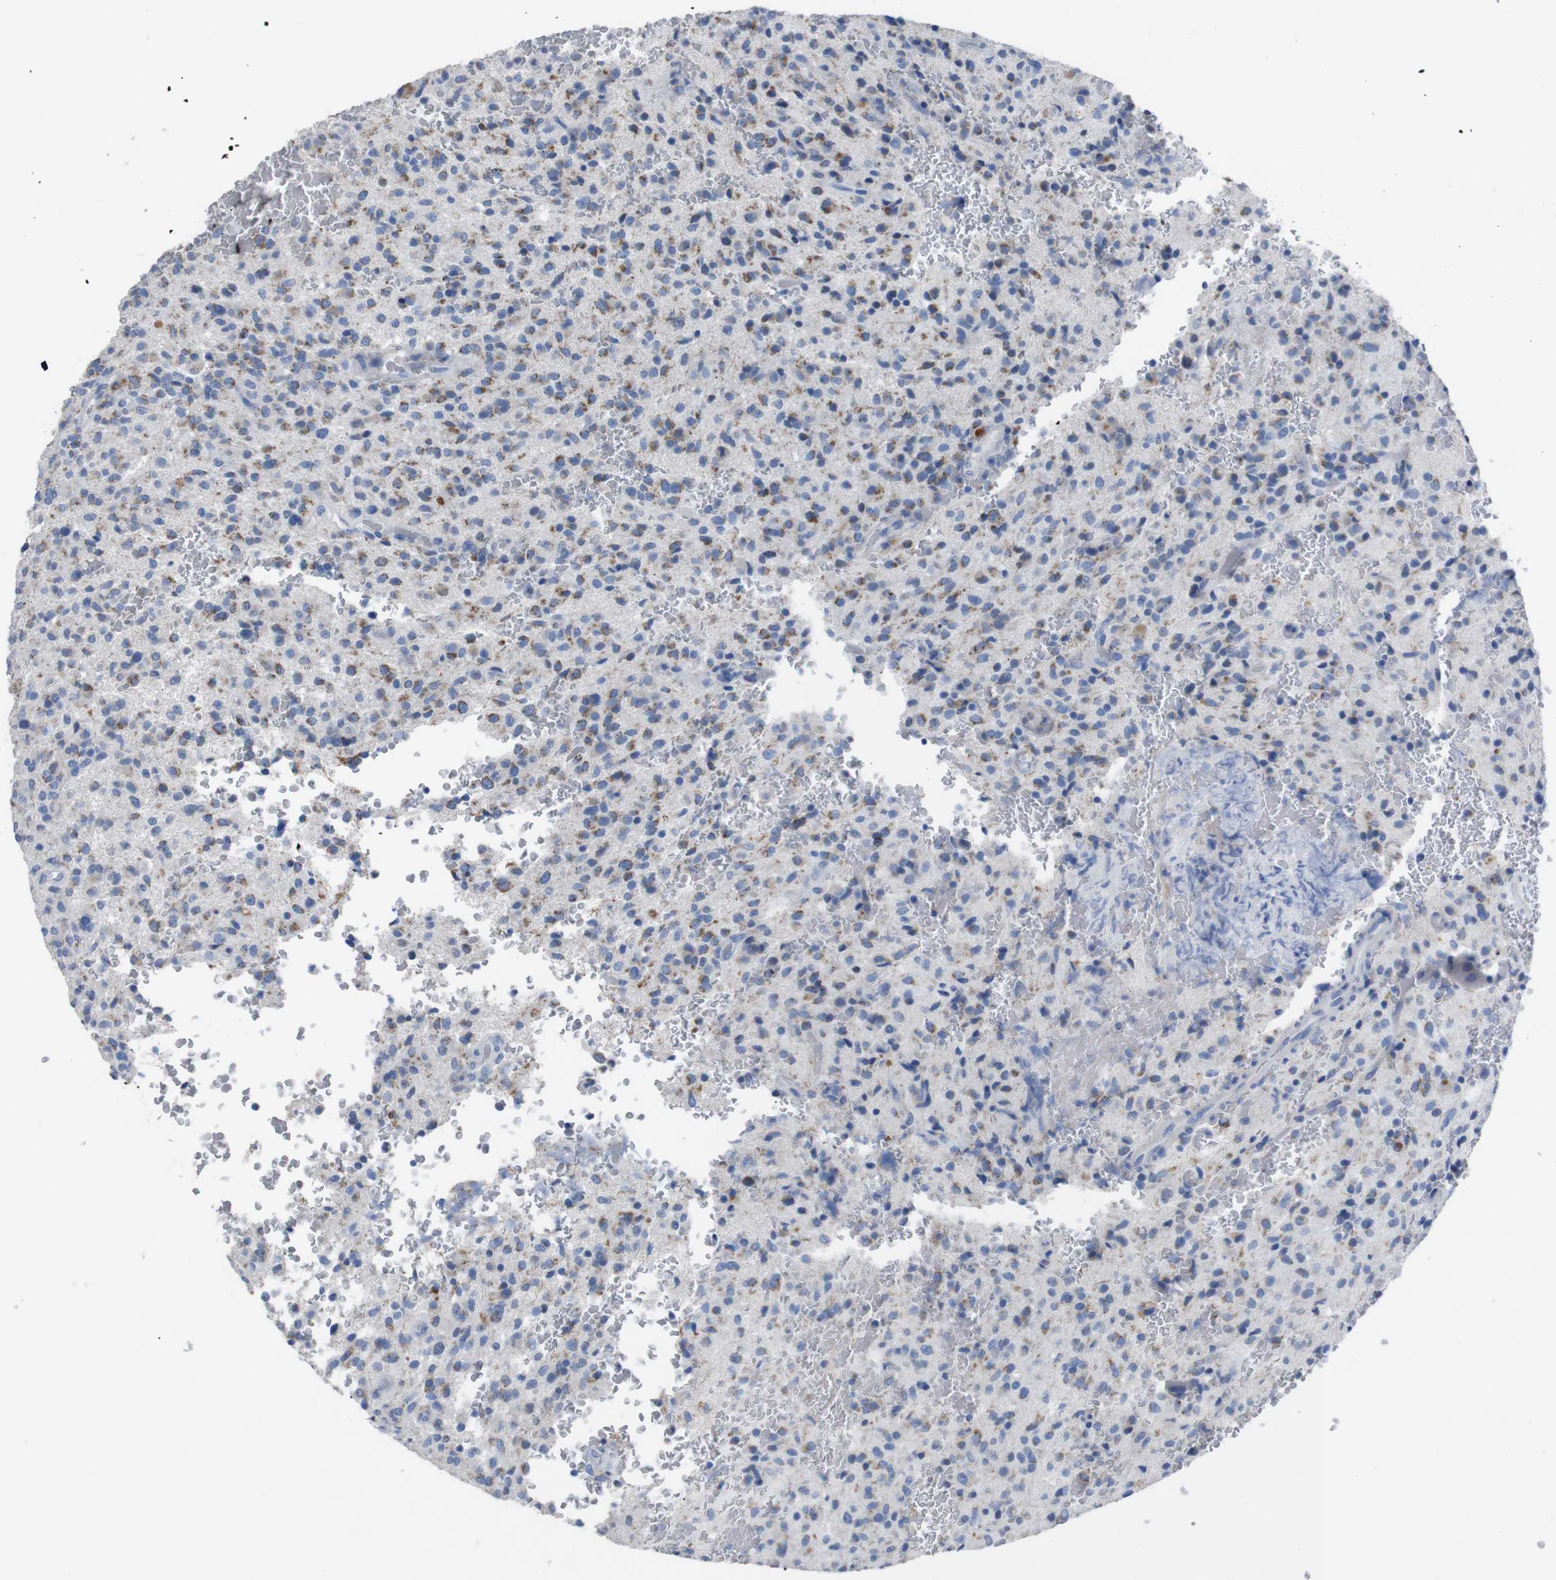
{"staining": {"intensity": "weak", "quantity": "<25%", "location": "cytoplasmic/membranous"}, "tissue": "glioma", "cell_type": "Tumor cells", "image_type": "cancer", "snomed": [{"axis": "morphology", "description": "Glioma, malignant, High grade"}, {"axis": "topography", "description": "Brain"}], "caption": "Human malignant high-grade glioma stained for a protein using immunohistochemistry demonstrates no expression in tumor cells.", "gene": "GJB2", "patient": {"sex": "male", "age": 71}}